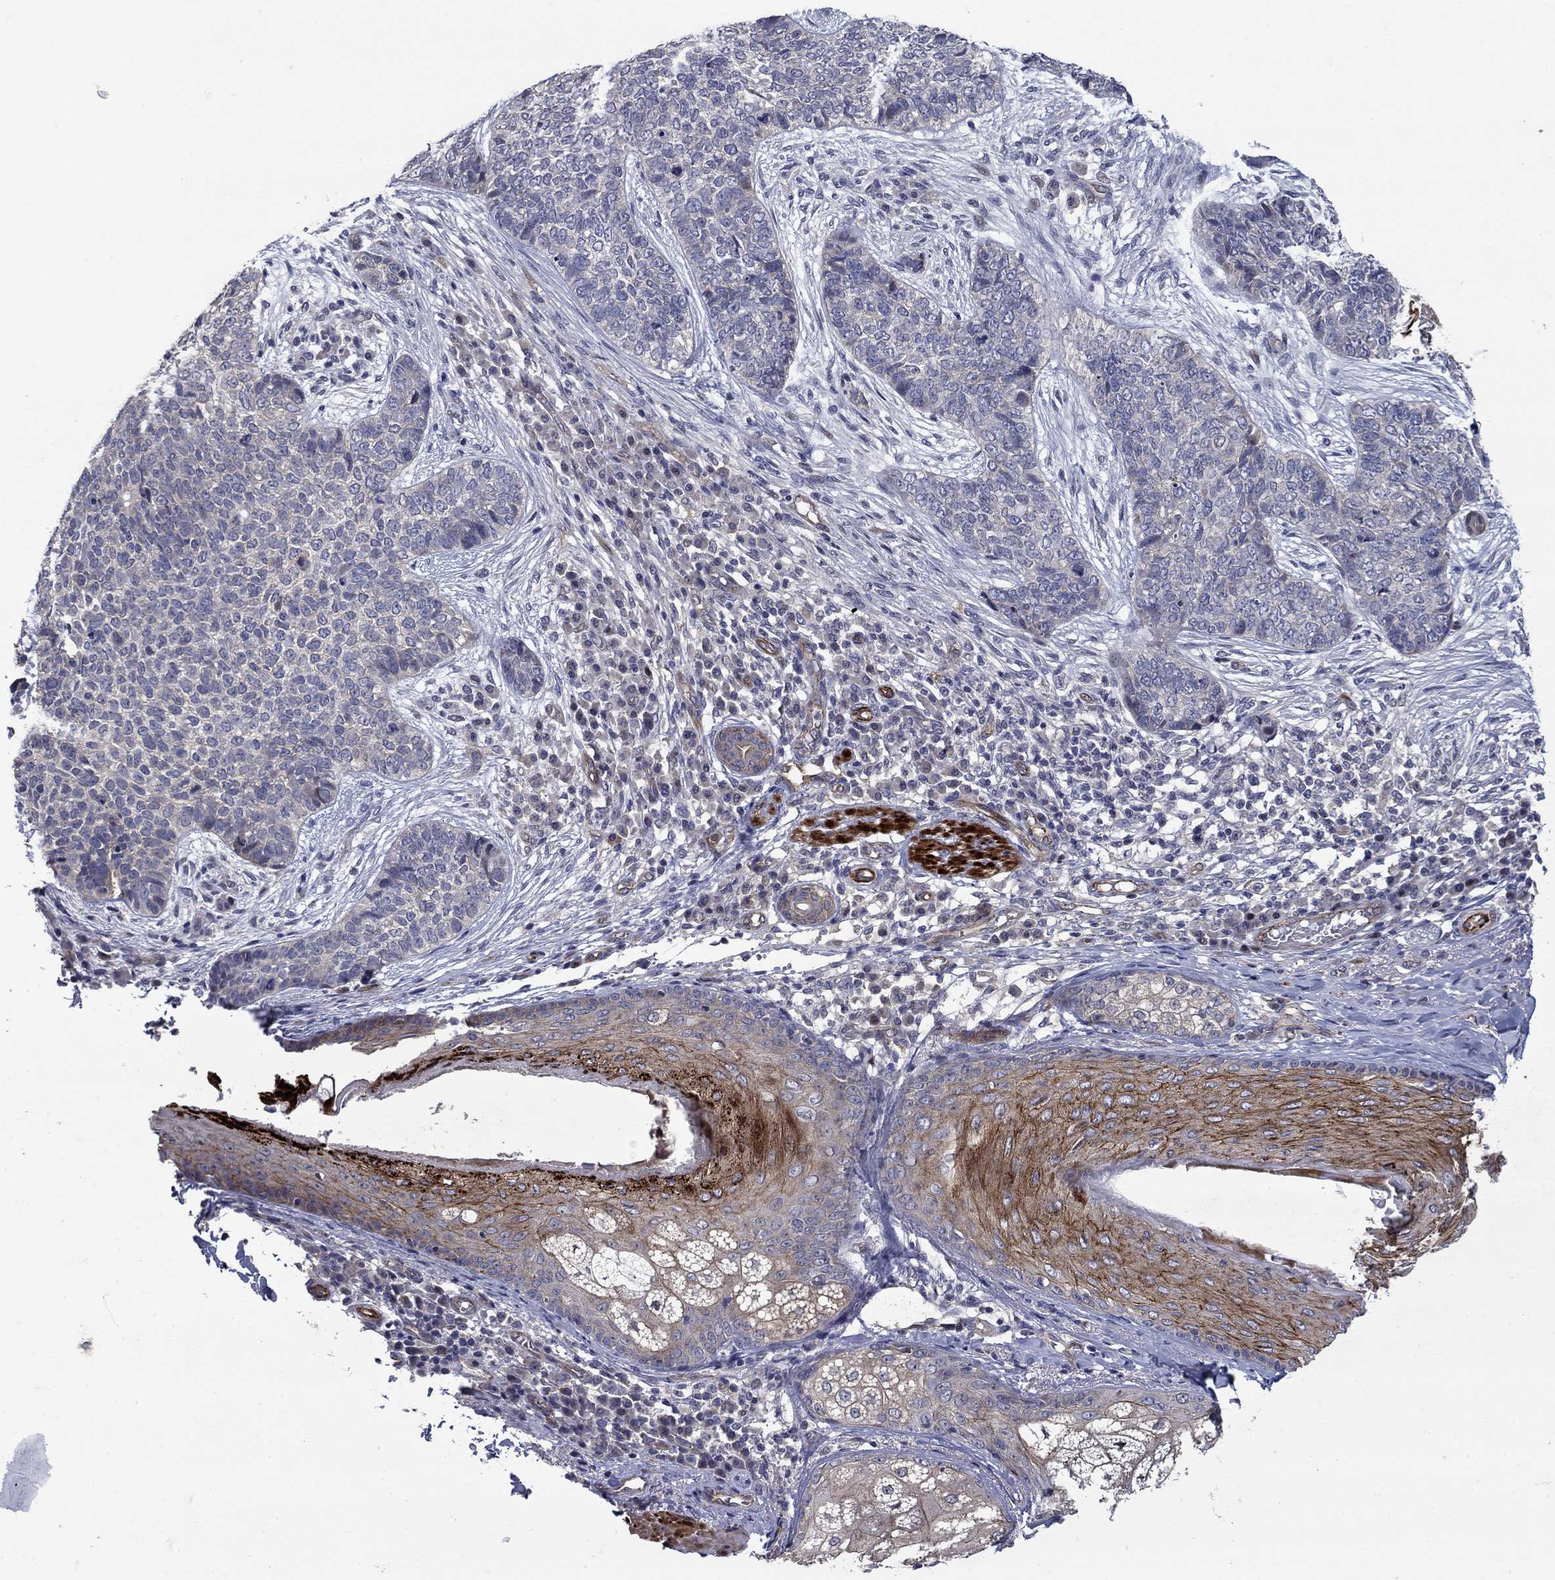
{"staining": {"intensity": "negative", "quantity": "none", "location": "none"}, "tissue": "skin cancer", "cell_type": "Tumor cells", "image_type": "cancer", "snomed": [{"axis": "morphology", "description": "Basal cell carcinoma"}, {"axis": "topography", "description": "Skin"}], "caption": "Basal cell carcinoma (skin) was stained to show a protein in brown. There is no significant staining in tumor cells.", "gene": "SLC7A1", "patient": {"sex": "female", "age": 69}}